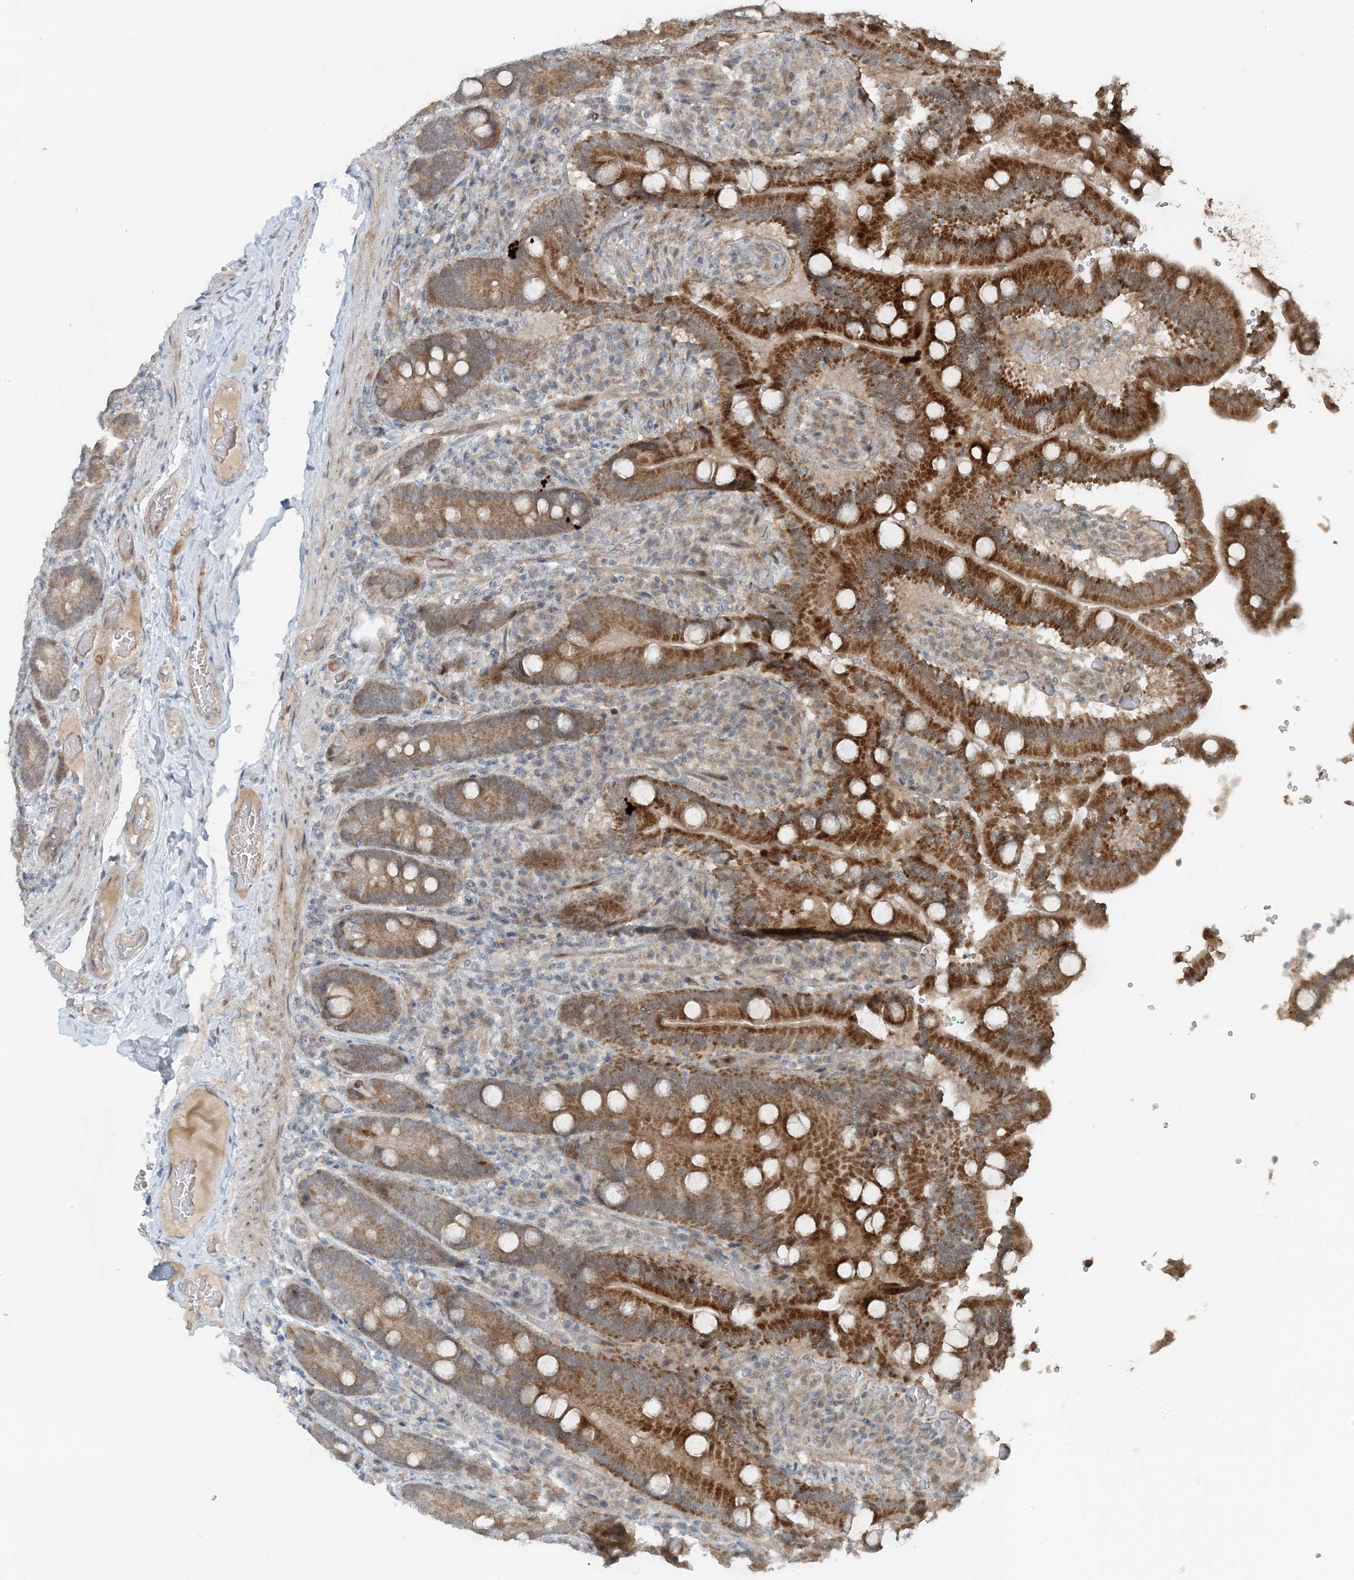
{"staining": {"intensity": "moderate", "quantity": ">75%", "location": "cytoplasmic/membranous"}, "tissue": "duodenum", "cell_type": "Glandular cells", "image_type": "normal", "snomed": [{"axis": "morphology", "description": "Normal tissue, NOS"}, {"axis": "topography", "description": "Duodenum"}], "caption": "The immunohistochemical stain highlights moderate cytoplasmic/membranous expression in glandular cells of unremarkable duodenum.", "gene": "MITD1", "patient": {"sex": "female", "age": 62}}